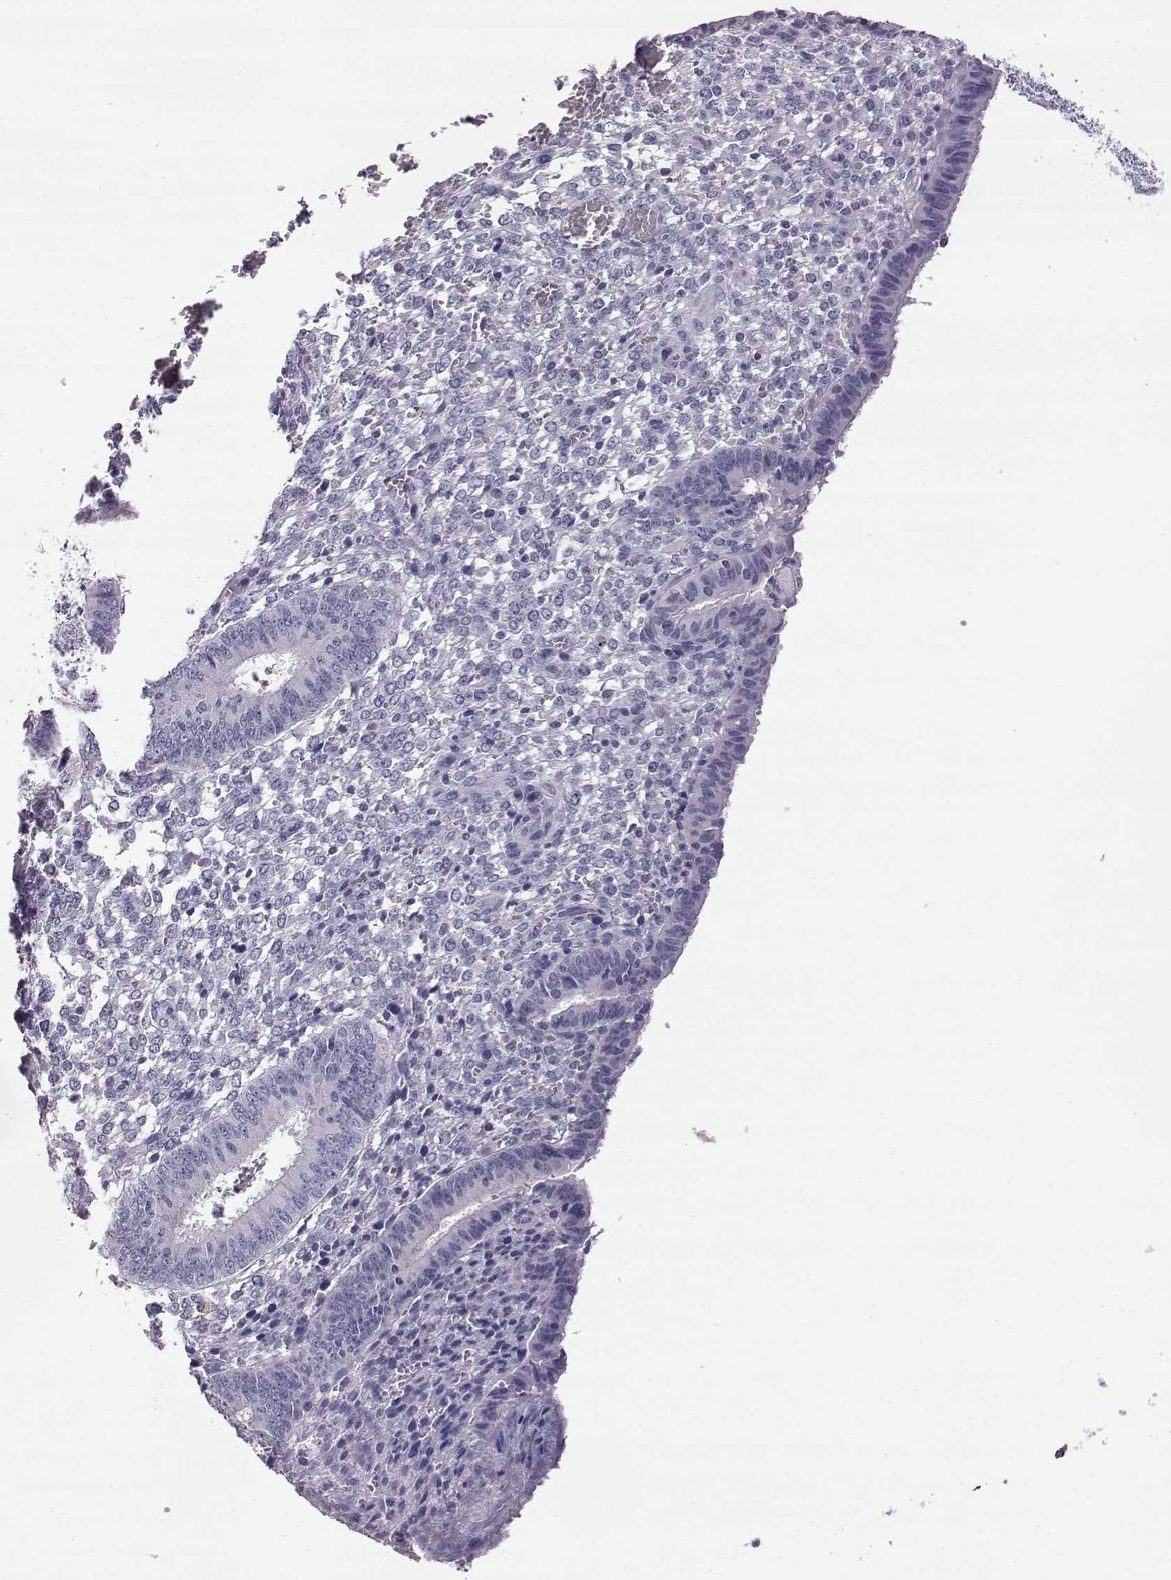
{"staining": {"intensity": "negative", "quantity": "none", "location": "none"}, "tissue": "endometrium", "cell_type": "Cells in endometrial stroma", "image_type": "normal", "snomed": [{"axis": "morphology", "description": "Normal tissue, NOS"}, {"axis": "topography", "description": "Endometrium"}], "caption": "Unremarkable endometrium was stained to show a protein in brown. There is no significant expression in cells in endometrial stroma. (Brightfield microscopy of DAB (3,3'-diaminobenzidine) immunohistochemistry (IHC) at high magnification).", "gene": "AKR1B1", "patient": {"sex": "female", "age": 42}}